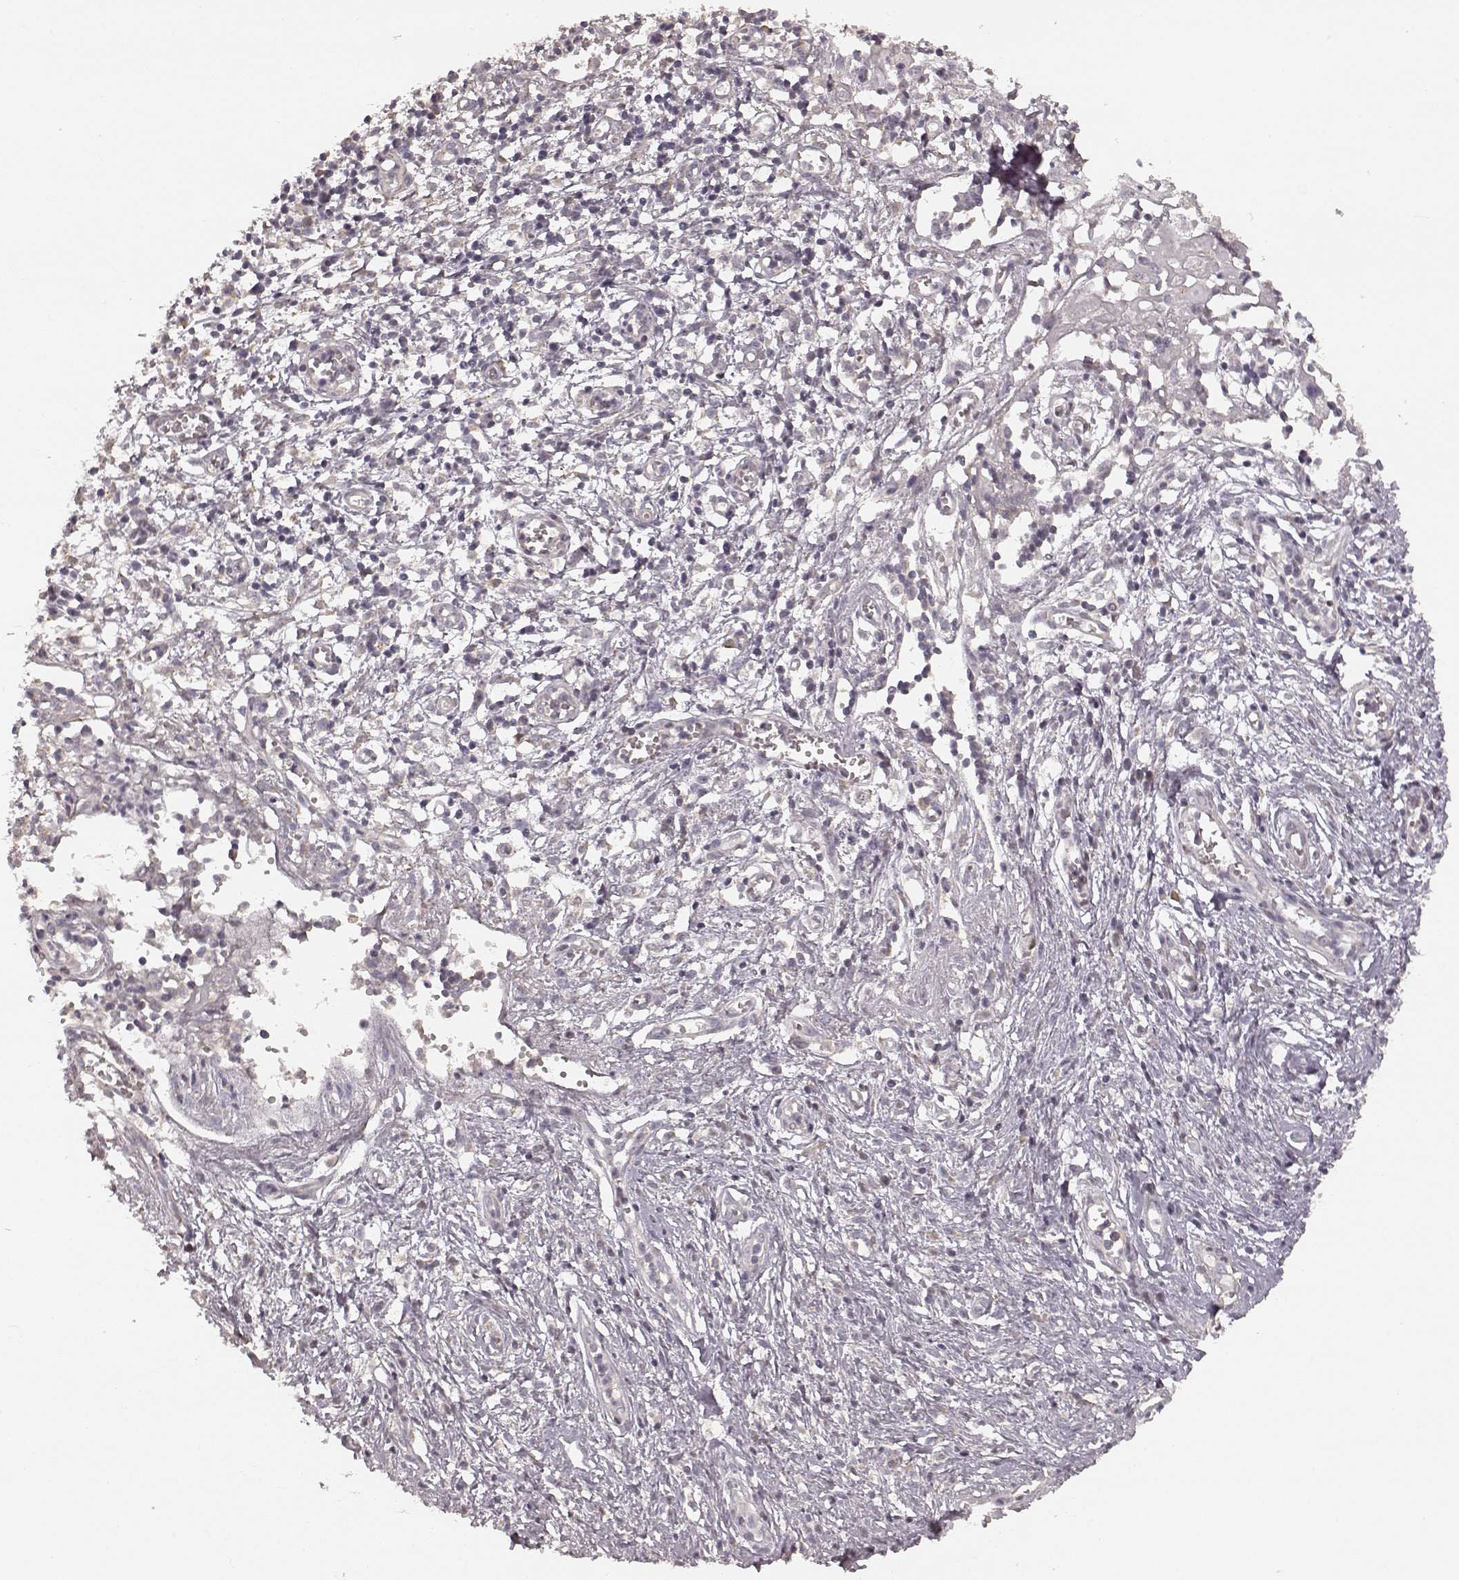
{"staining": {"intensity": "negative", "quantity": "none", "location": "none"}, "tissue": "cervical cancer", "cell_type": "Tumor cells", "image_type": "cancer", "snomed": [{"axis": "morphology", "description": "Squamous cell carcinoma, NOS"}, {"axis": "topography", "description": "Cervix"}], "caption": "Immunohistochemistry histopathology image of human squamous cell carcinoma (cervical) stained for a protein (brown), which exhibits no expression in tumor cells.", "gene": "KCNJ9", "patient": {"sex": "female", "age": 30}}